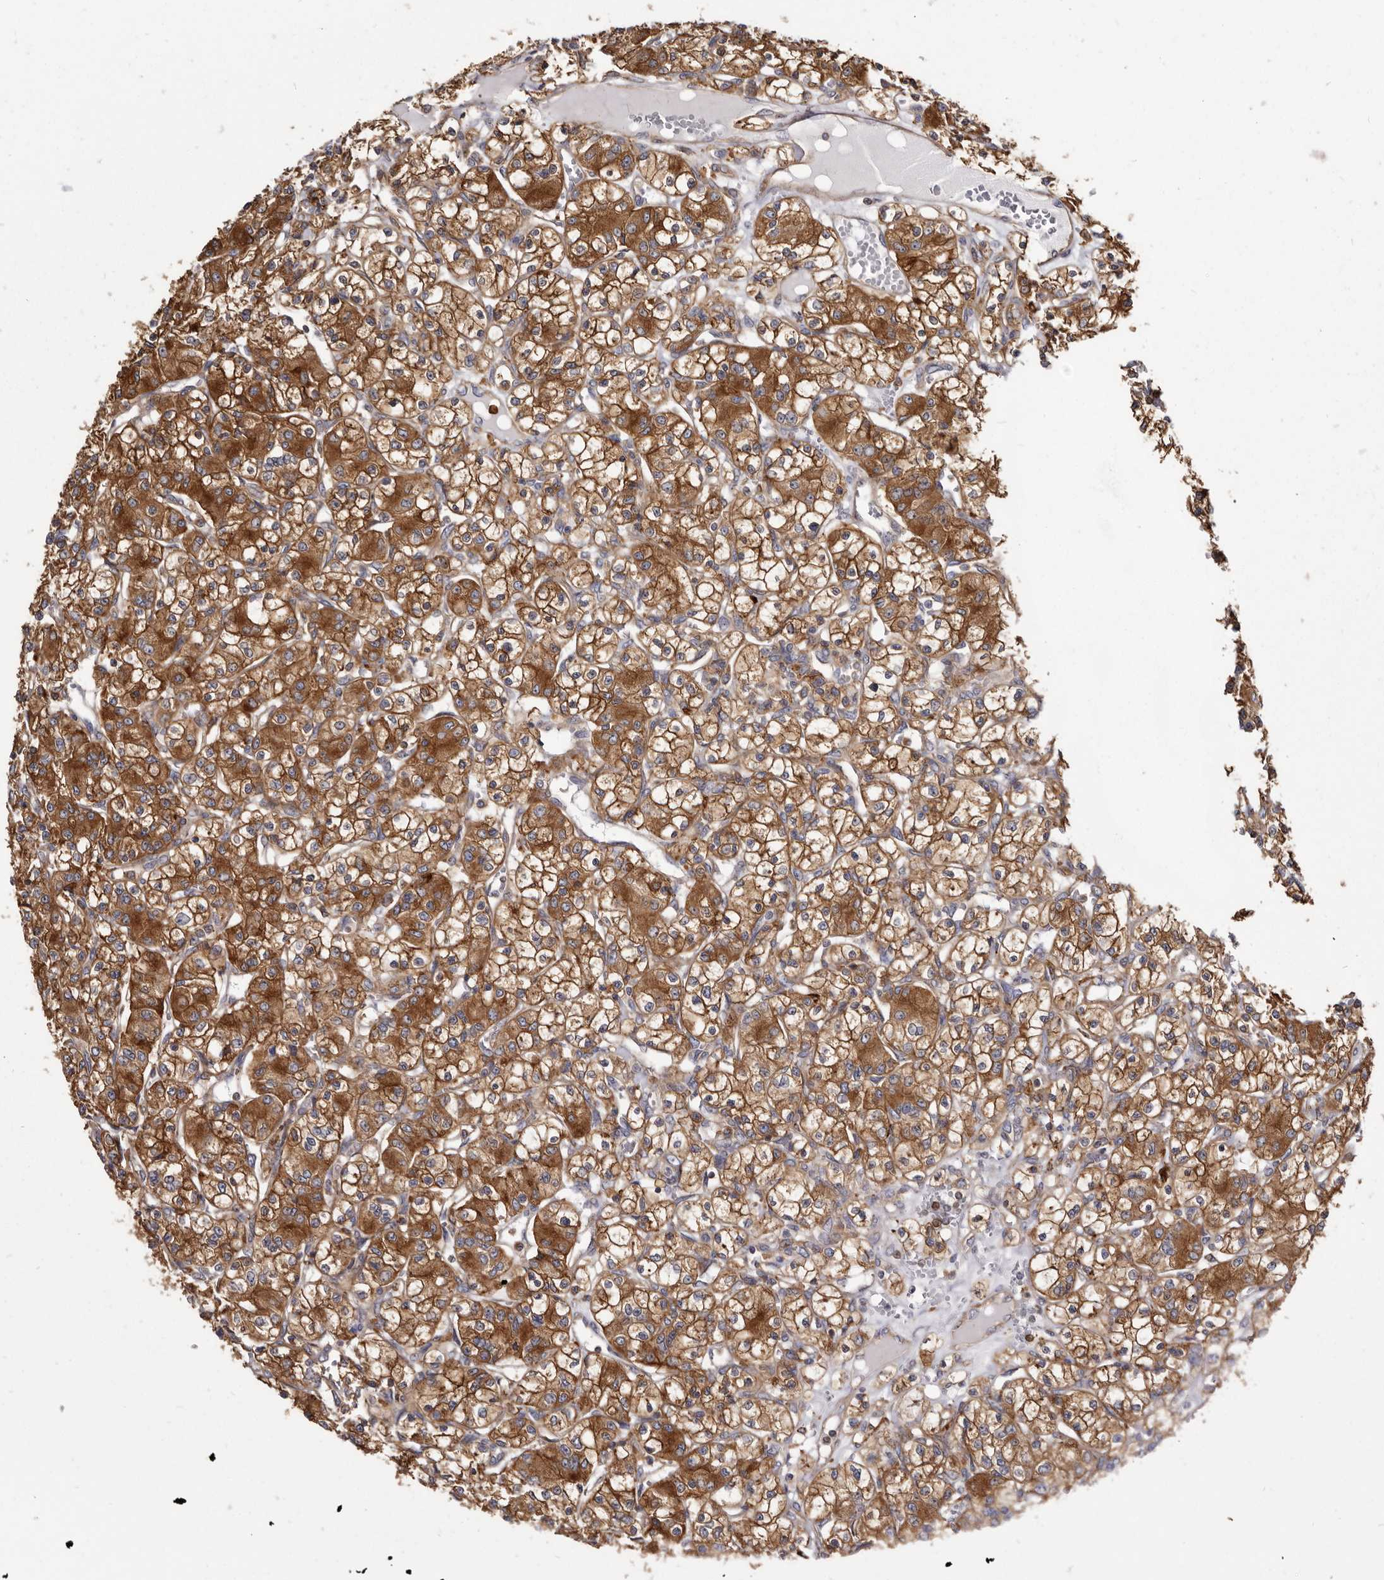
{"staining": {"intensity": "strong", "quantity": ">75%", "location": "cytoplasmic/membranous"}, "tissue": "renal cancer", "cell_type": "Tumor cells", "image_type": "cancer", "snomed": [{"axis": "morphology", "description": "Adenocarcinoma, NOS"}, {"axis": "topography", "description": "Kidney"}], "caption": "DAB immunohistochemical staining of human renal cancer displays strong cytoplasmic/membranous protein expression in about >75% of tumor cells.", "gene": "TPD52", "patient": {"sex": "female", "age": 59}}